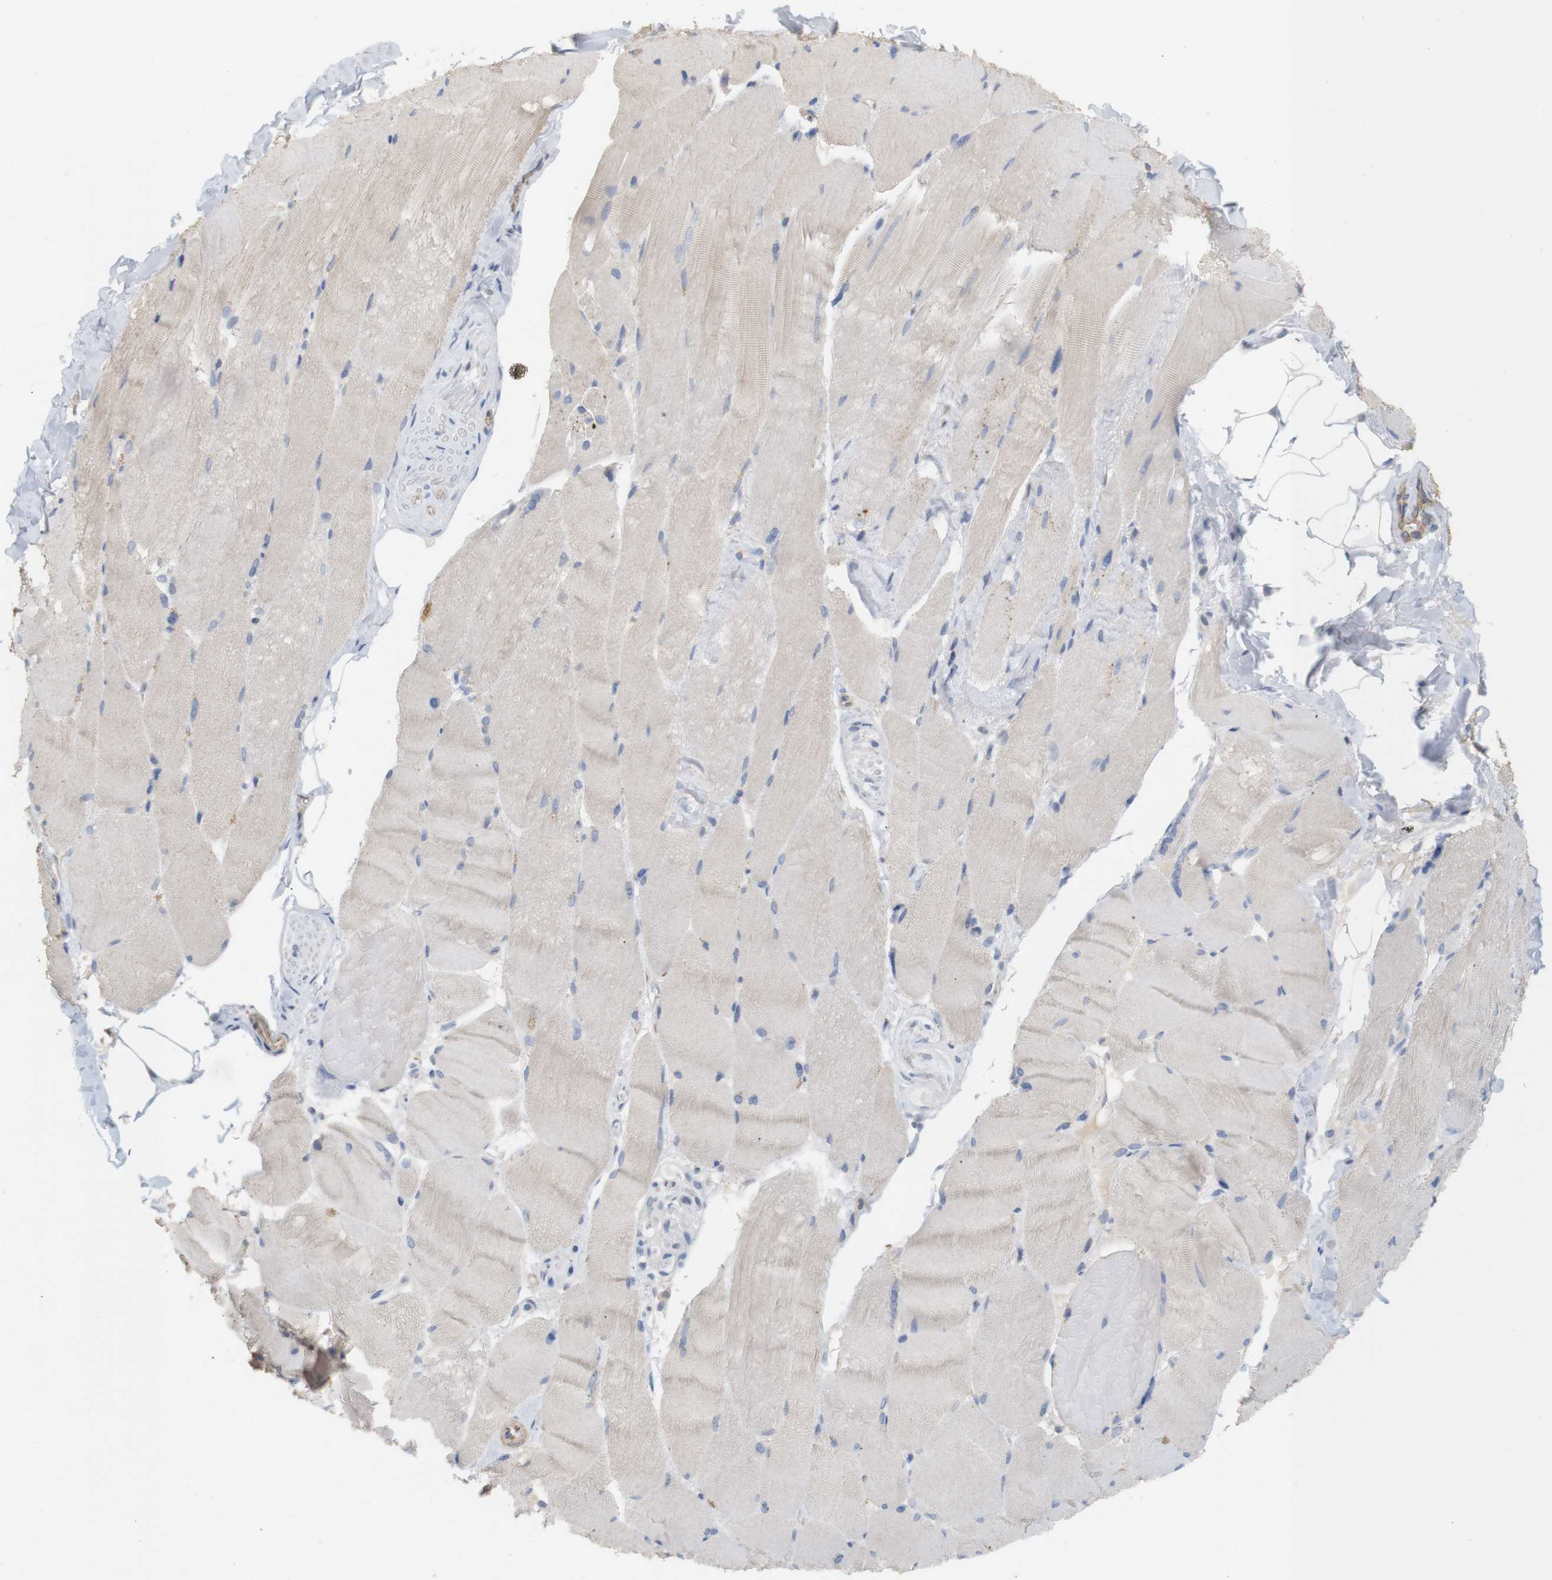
{"staining": {"intensity": "negative", "quantity": "none", "location": "none"}, "tissue": "skeletal muscle", "cell_type": "Myocytes", "image_type": "normal", "snomed": [{"axis": "morphology", "description": "Normal tissue, NOS"}, {"axis": "topography", "description": "Skin"}, {"axis": "topography", "description": "Skeletal muscle"}], "caption": "Skeletal muscle was stained to show a protein in brown. There is no significant positivity in myocytes. The staining is performed using DAB brown chromogen with nuclei counter-stained in using hematoxylin.", "gene": "ITPR1", "patient": {"sex": "male", "age": 83}}